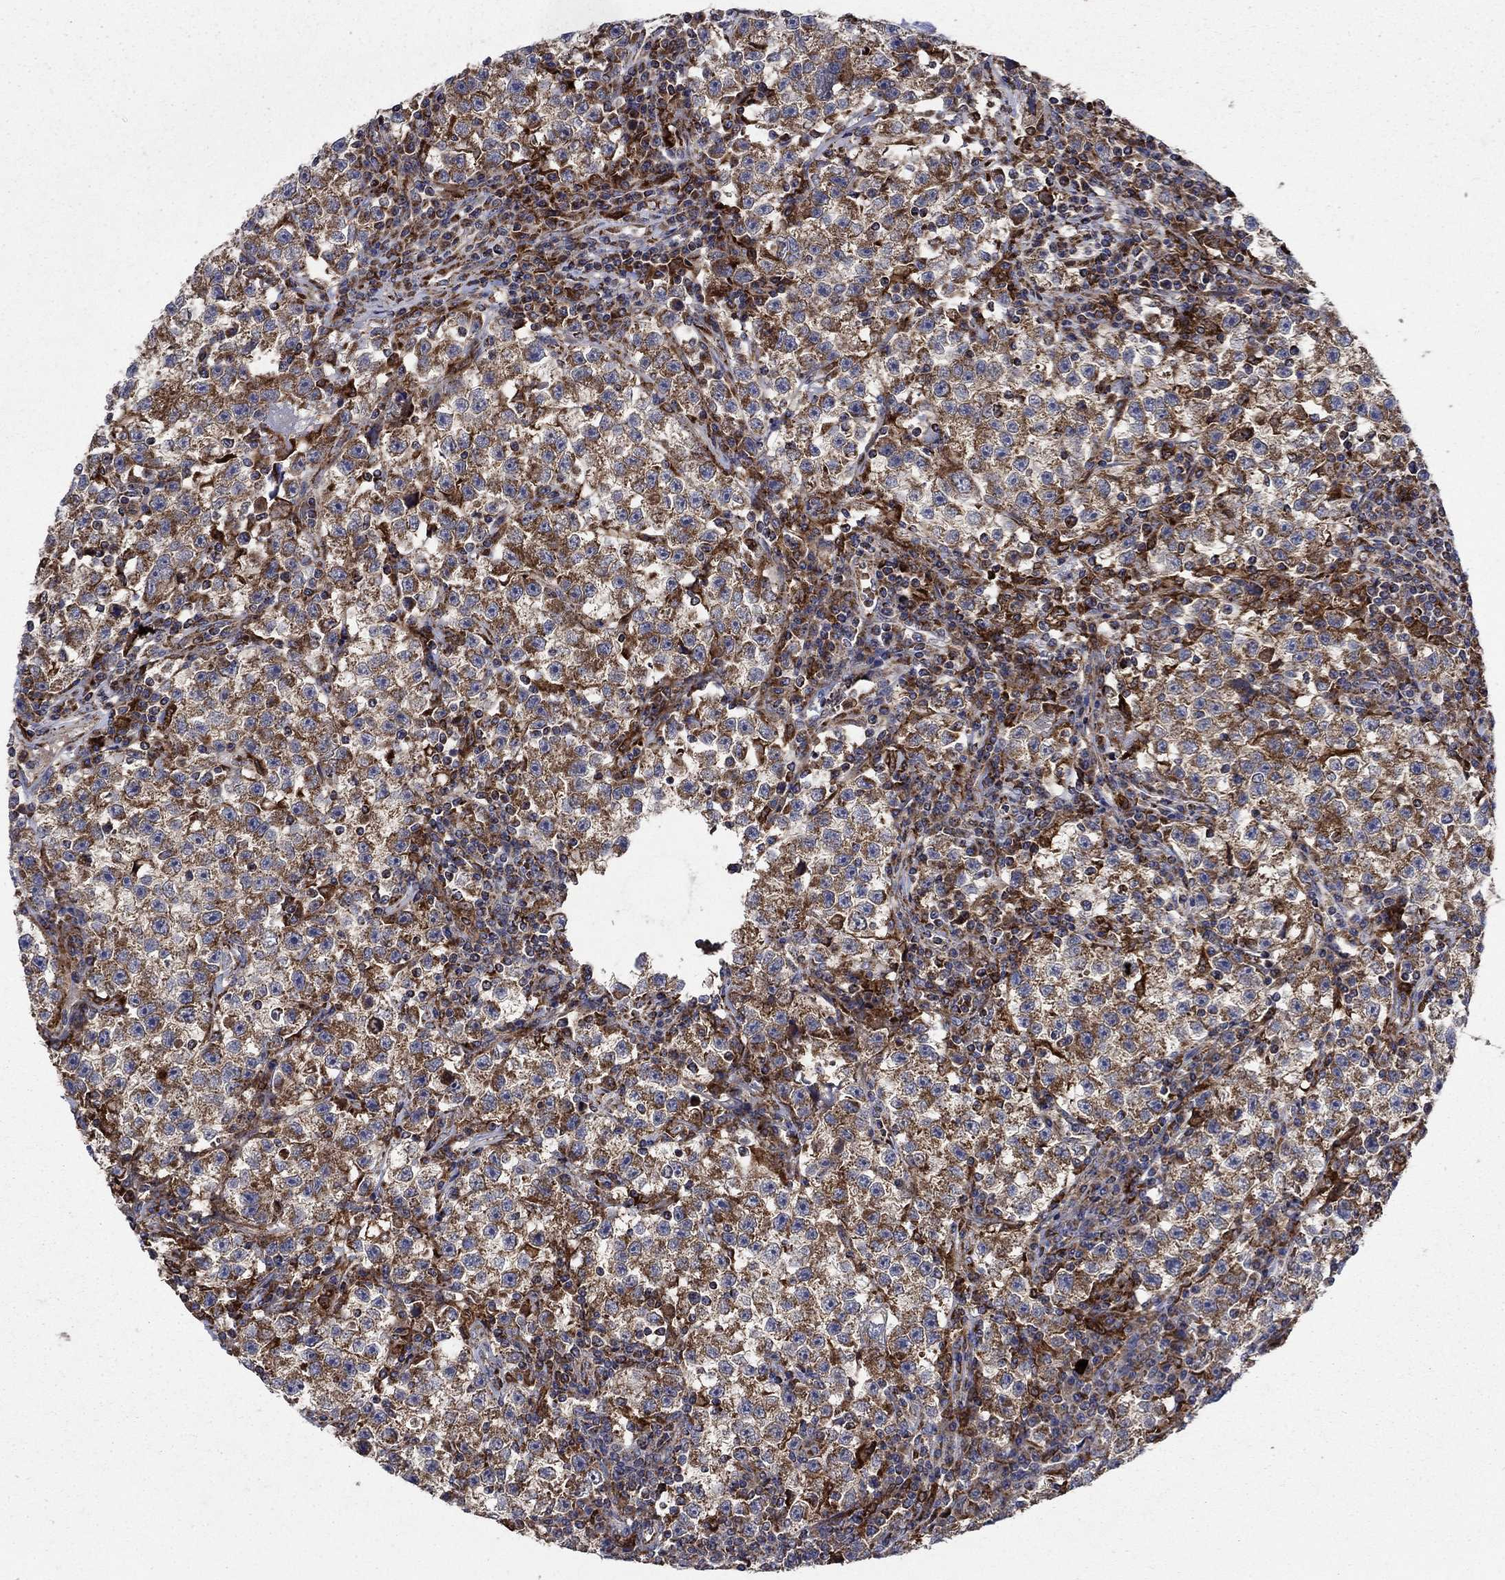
{"staining": {"intensity": "moderate", "quantity": ">75%", "location": "cytoplasmic/membranous"}, "tissue": "testis cancer", "cell_type": "Tumor cells", "image_type": "cancer", "snomed": [{"axis": "morphology", "description": "Seminoma, NOS"}, {"axis": "topography", "description": "Testis"}], "caption": "Moderate cytoplasmic/membranous protein positivity is appreciated in approximately >75% of tumor cells in seminoma (testis). The protein is shown in brown color, while the nuclei are stained blue.", "gene": "RNF19B", "patient": {"sex": "male", "age": 22}}